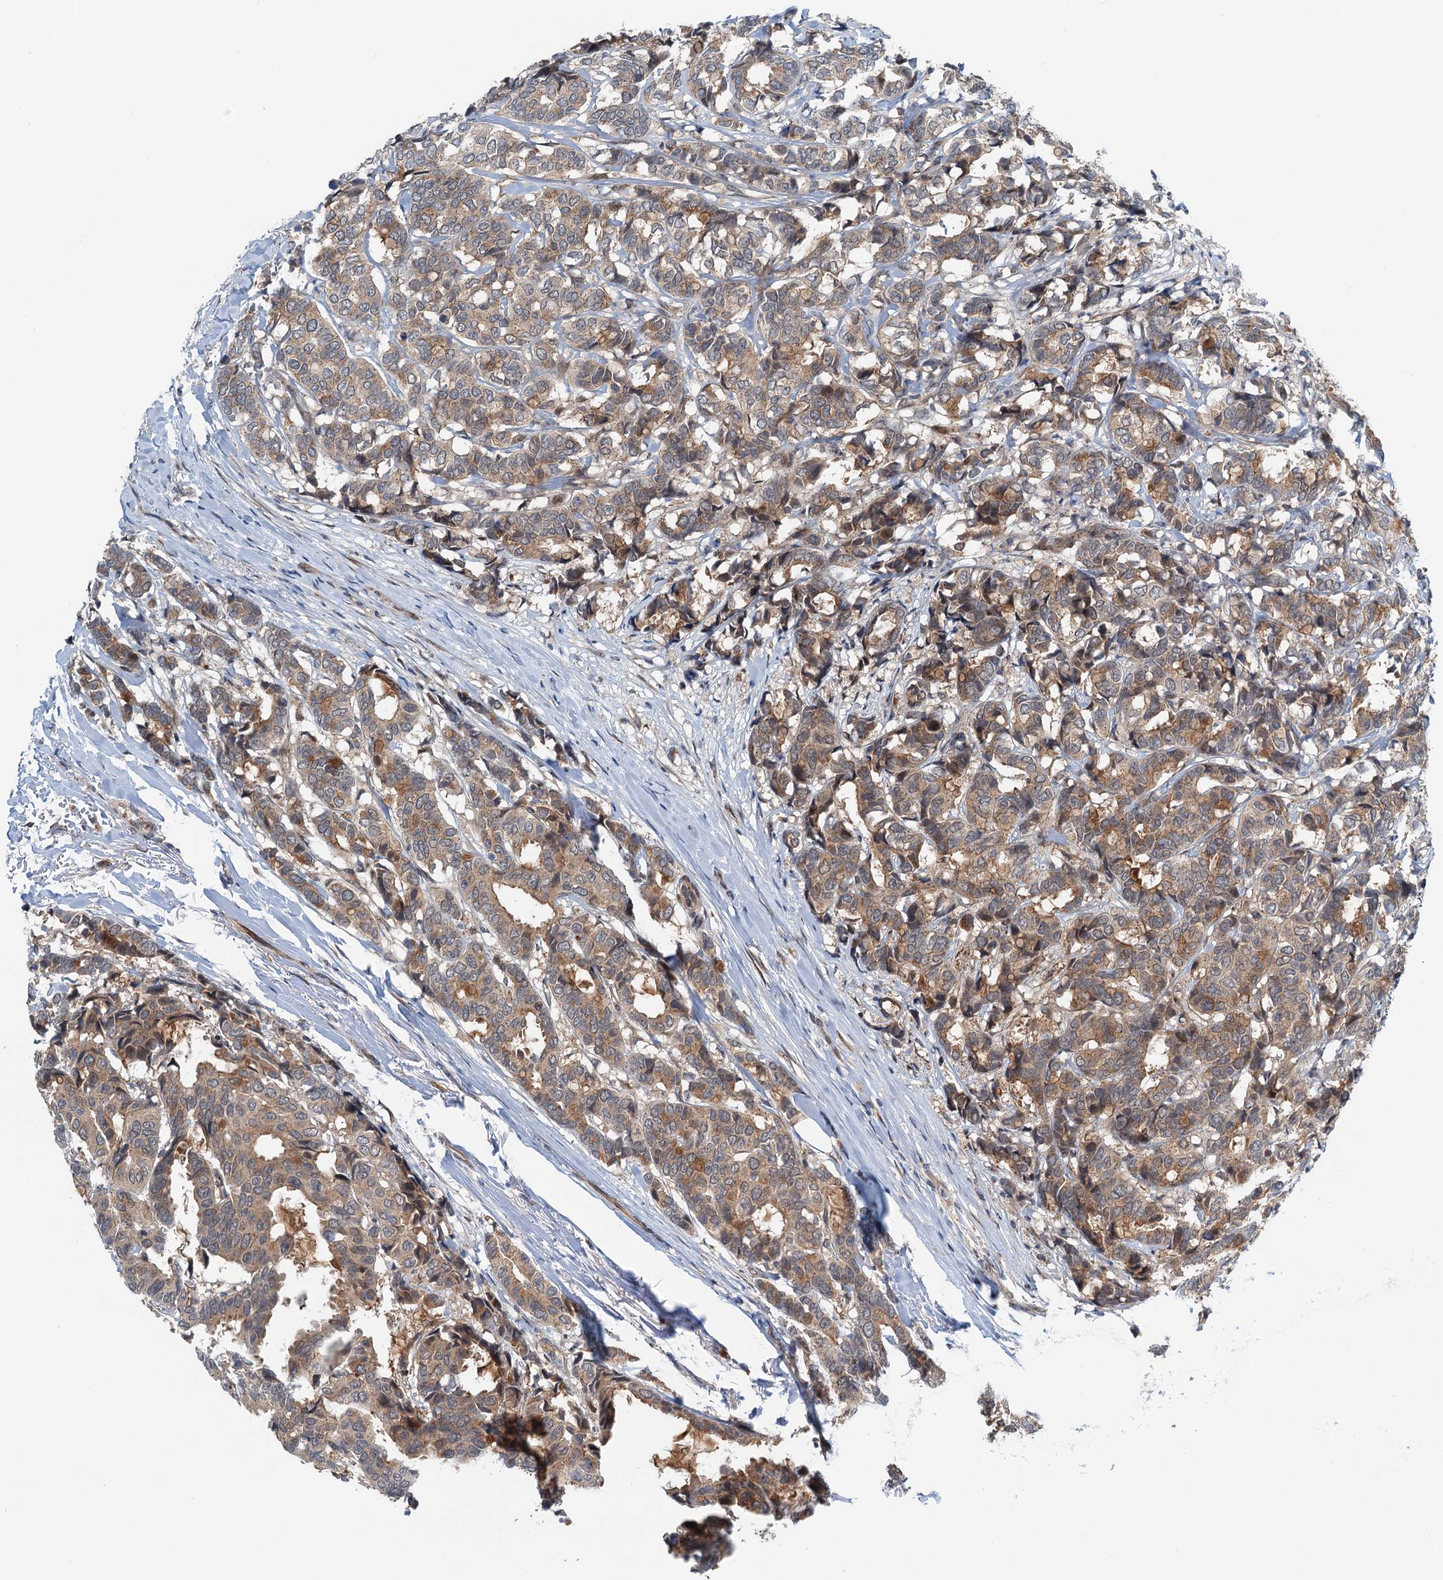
{"staining": {"intensity": "moderate", "quantity": ">75%", "location": "cytoplasmic/membranous"}, "tissue": "breast cancer", "cell_type": "Tumor cells", "image_type": "cancer", "snomed": [{"axis": "morphology", "description": "Duct carcinoma"}, {"axis": "topography", "description": "Breast"}], "caption": "Immunohistochemical staining of human breast cancer (infiltrating ductal carcinoma) displays medium levels of moderate cytoplasmic/membranous protein staining in about >75% of tumor cells.", "gene": "DYNC2I2", "patient": {"sex": "female", "age": 87}}